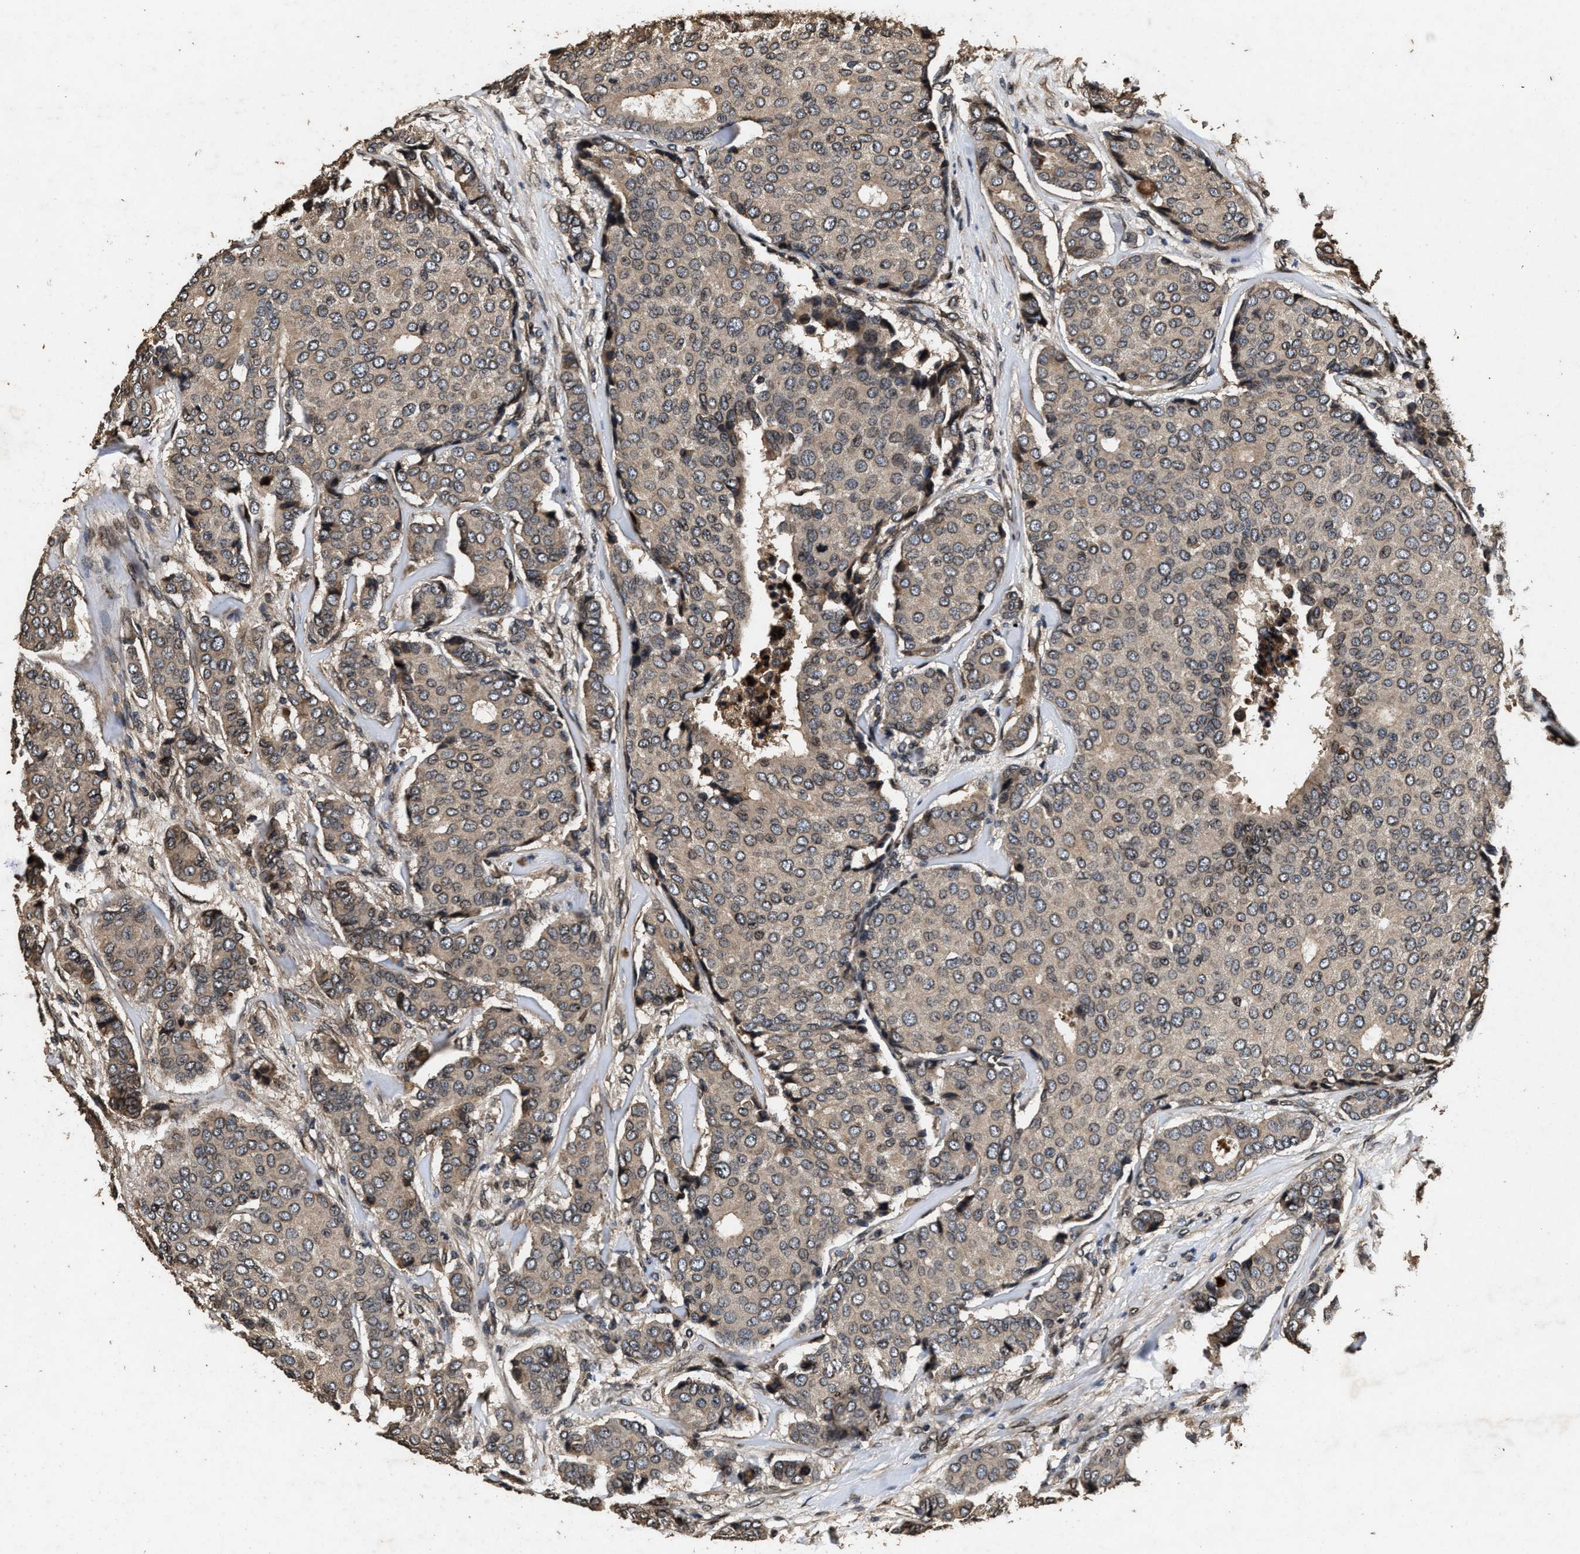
{"staining": {"intensity": "strong", "quantity": "<25%", "location": "cytoplasmic/membranous,nuclear"}, "tissue": "breast cancer", "cell_type": "Tumor cells", "image_type": "cancer", "snomed": [{"axis": "morphology", "description": "Duct carcinoma"}, {"axis": "topography", "description": "Breast"}], "caption": "A high-resolution photomicrograph shows immunohistochemistry staining of breast cancer, which displays strong cytoplasmic/membranous and nuclear expression in approximately <25% of tumor cells.", "gene": "ACCS", "patient": {"sex": "female", "age": 75}}